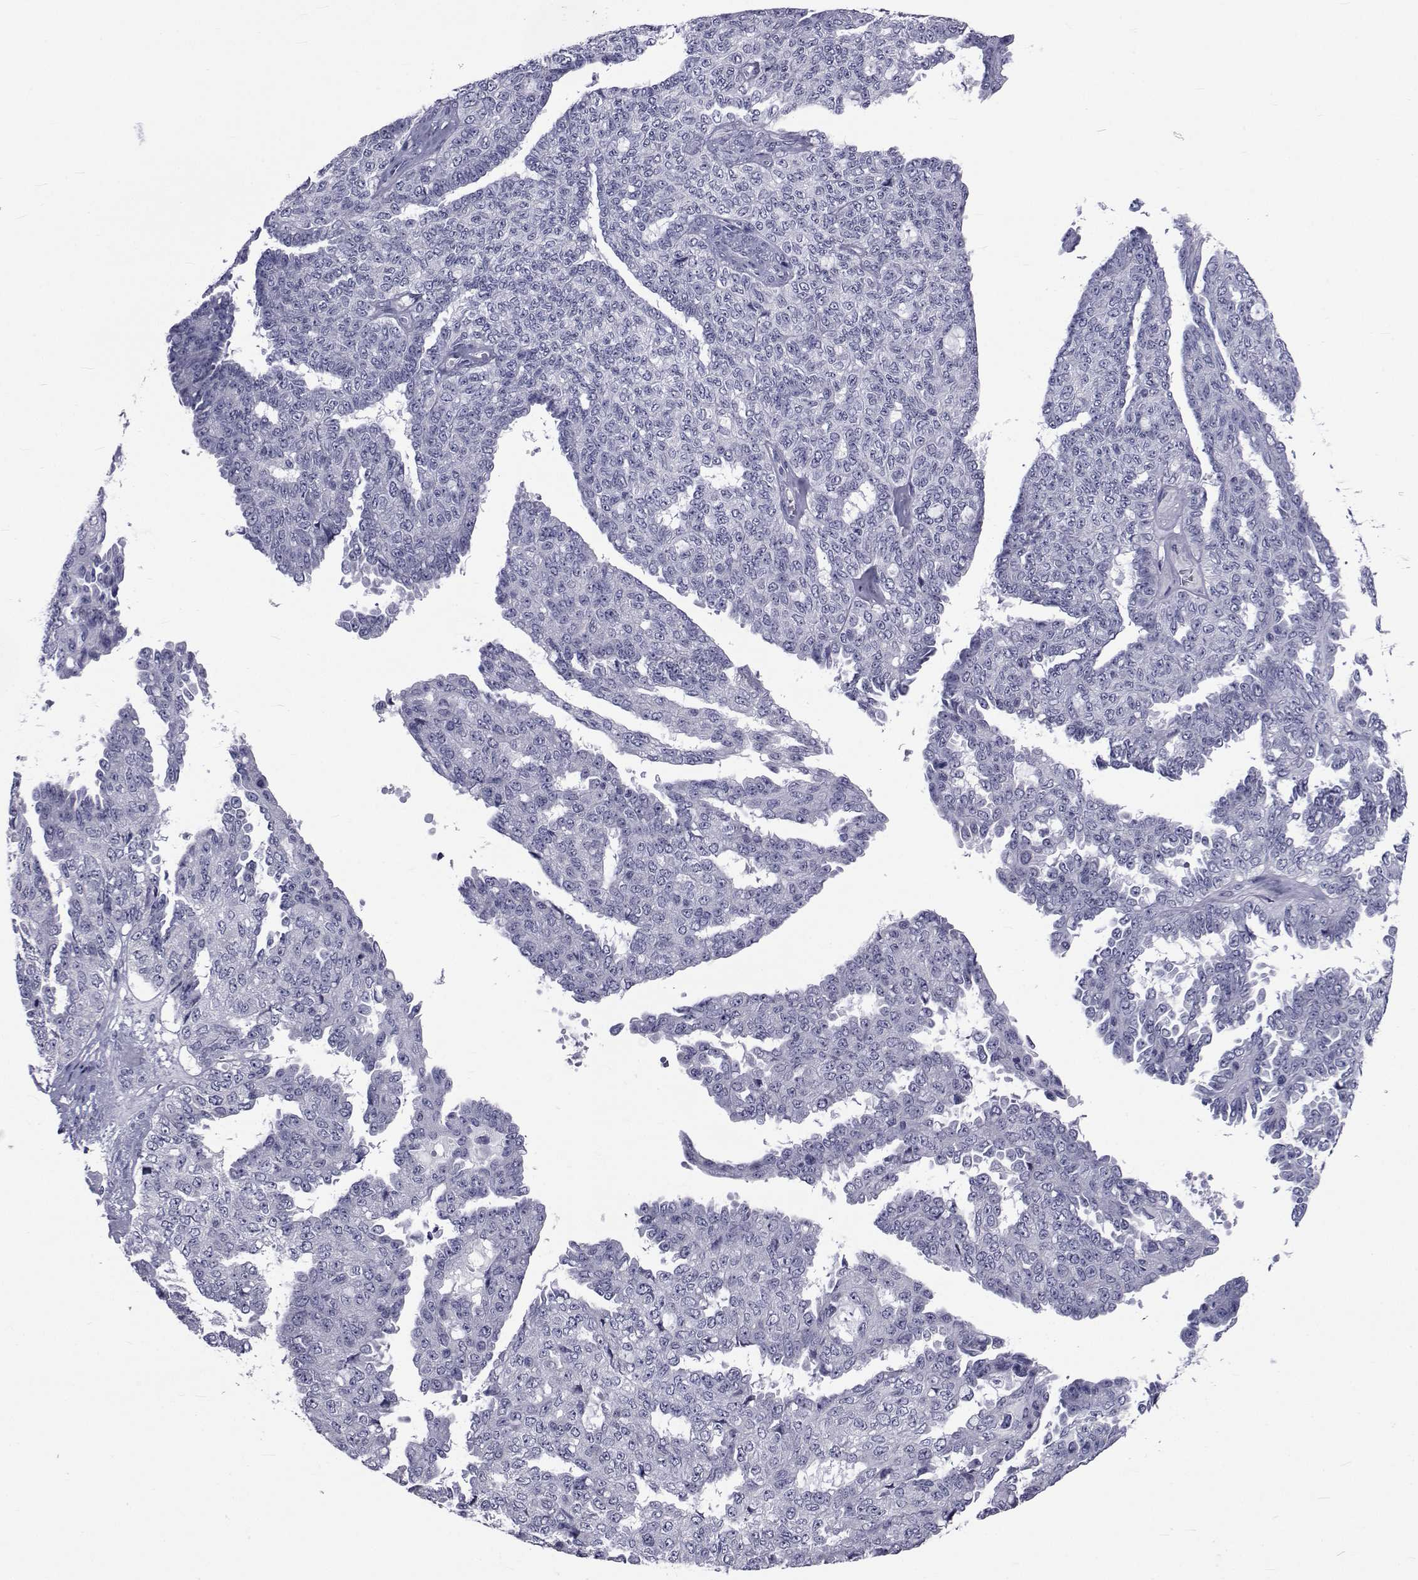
{"staining": {"intensity": "negative", "quantity": "none", "location": "none"}, "tissue": "ovarian cancer", "cell_type": "Tumor cells", "image_type": "cancer", "snomed": [{"axis": "morphology", "description": "Cystadenocarcinoma, serous, NOS"}, {"axis": "topography", "description": "Ovary"}], "caption": "DAB immunohistochemical staining of ovarian serous cystadenocarcinoma displays no significant expression in tumor cells.", "gene": "GKAP1", "patient": {"sex": "female", "age": 71}}